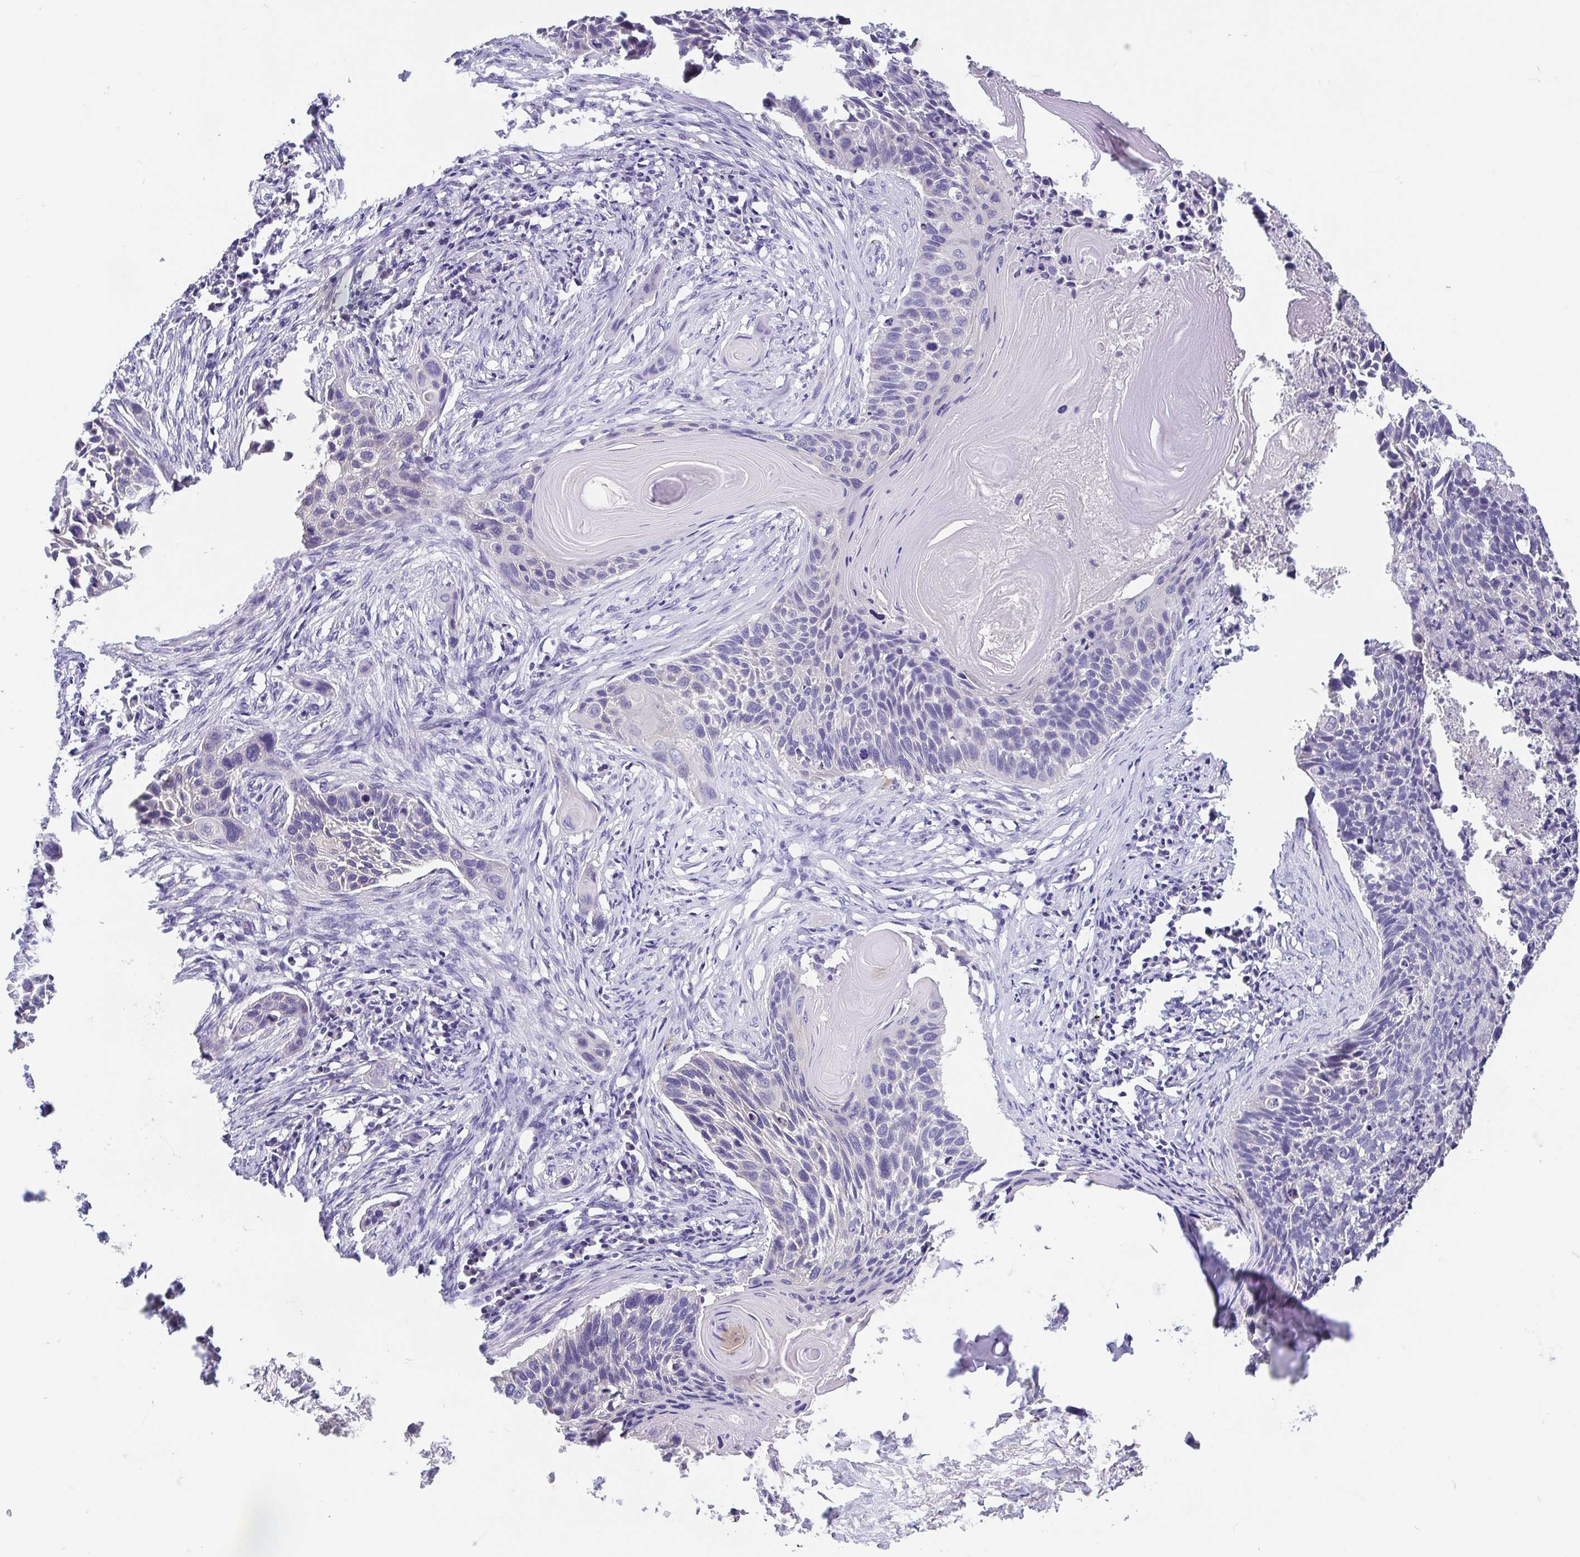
{"staining": {"intensity": "negative", "quantity": "none", "location": "none"}, "tissue": "lung cancer", "cell_type": "Tumor cells", "image_type": "cancer", "snomed": [{"axis": "morphology", "description": "Squamous cell carcinoma, NOS"}, {"axis": "topography", "description": "Lung"}], "caption": "IHC of squamous cell carcinoma (lung) reveals no positivity in tumor cells.", "gene": "FABP3", "patient": {"sex": "male", "age": 78}}